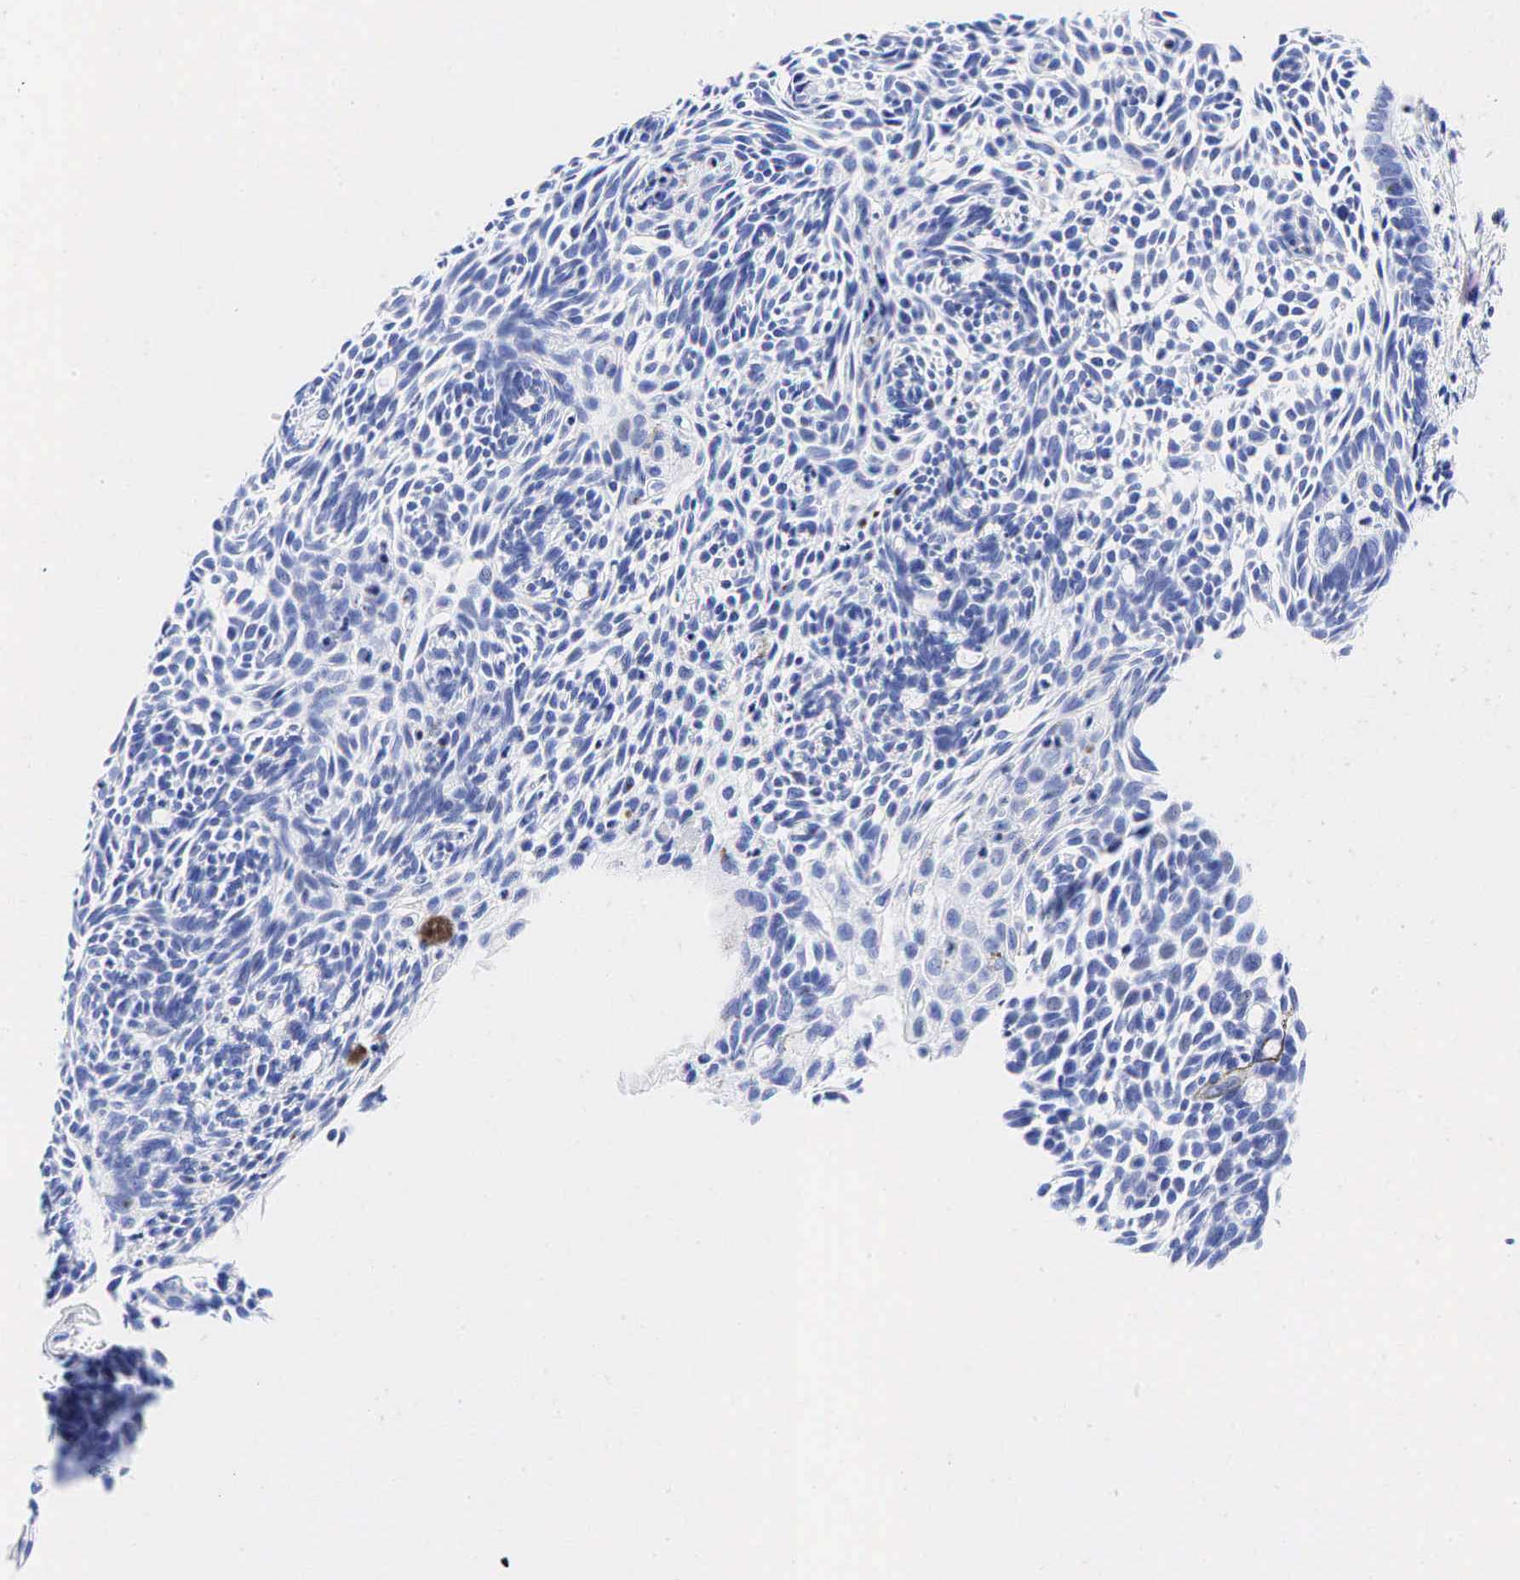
{"staining": {"intensity": "negative", "quantity": "none", "location": "none"}, "tissue": "skin cancer", "cell_type": "Tumor cells", "image_type": "cancer", "snomed": [{"axis": "morphology", "description": "Basal cell carcinoma"}, {"axis": "topography", "description": "Skin"}], "caption": "Skin cancer stained for a protein using immunohistochemistry (IHC) exhibits no positivity tumor cells.", "gene": "ESR1", "patient": {"sex": "male", "age": 58}}